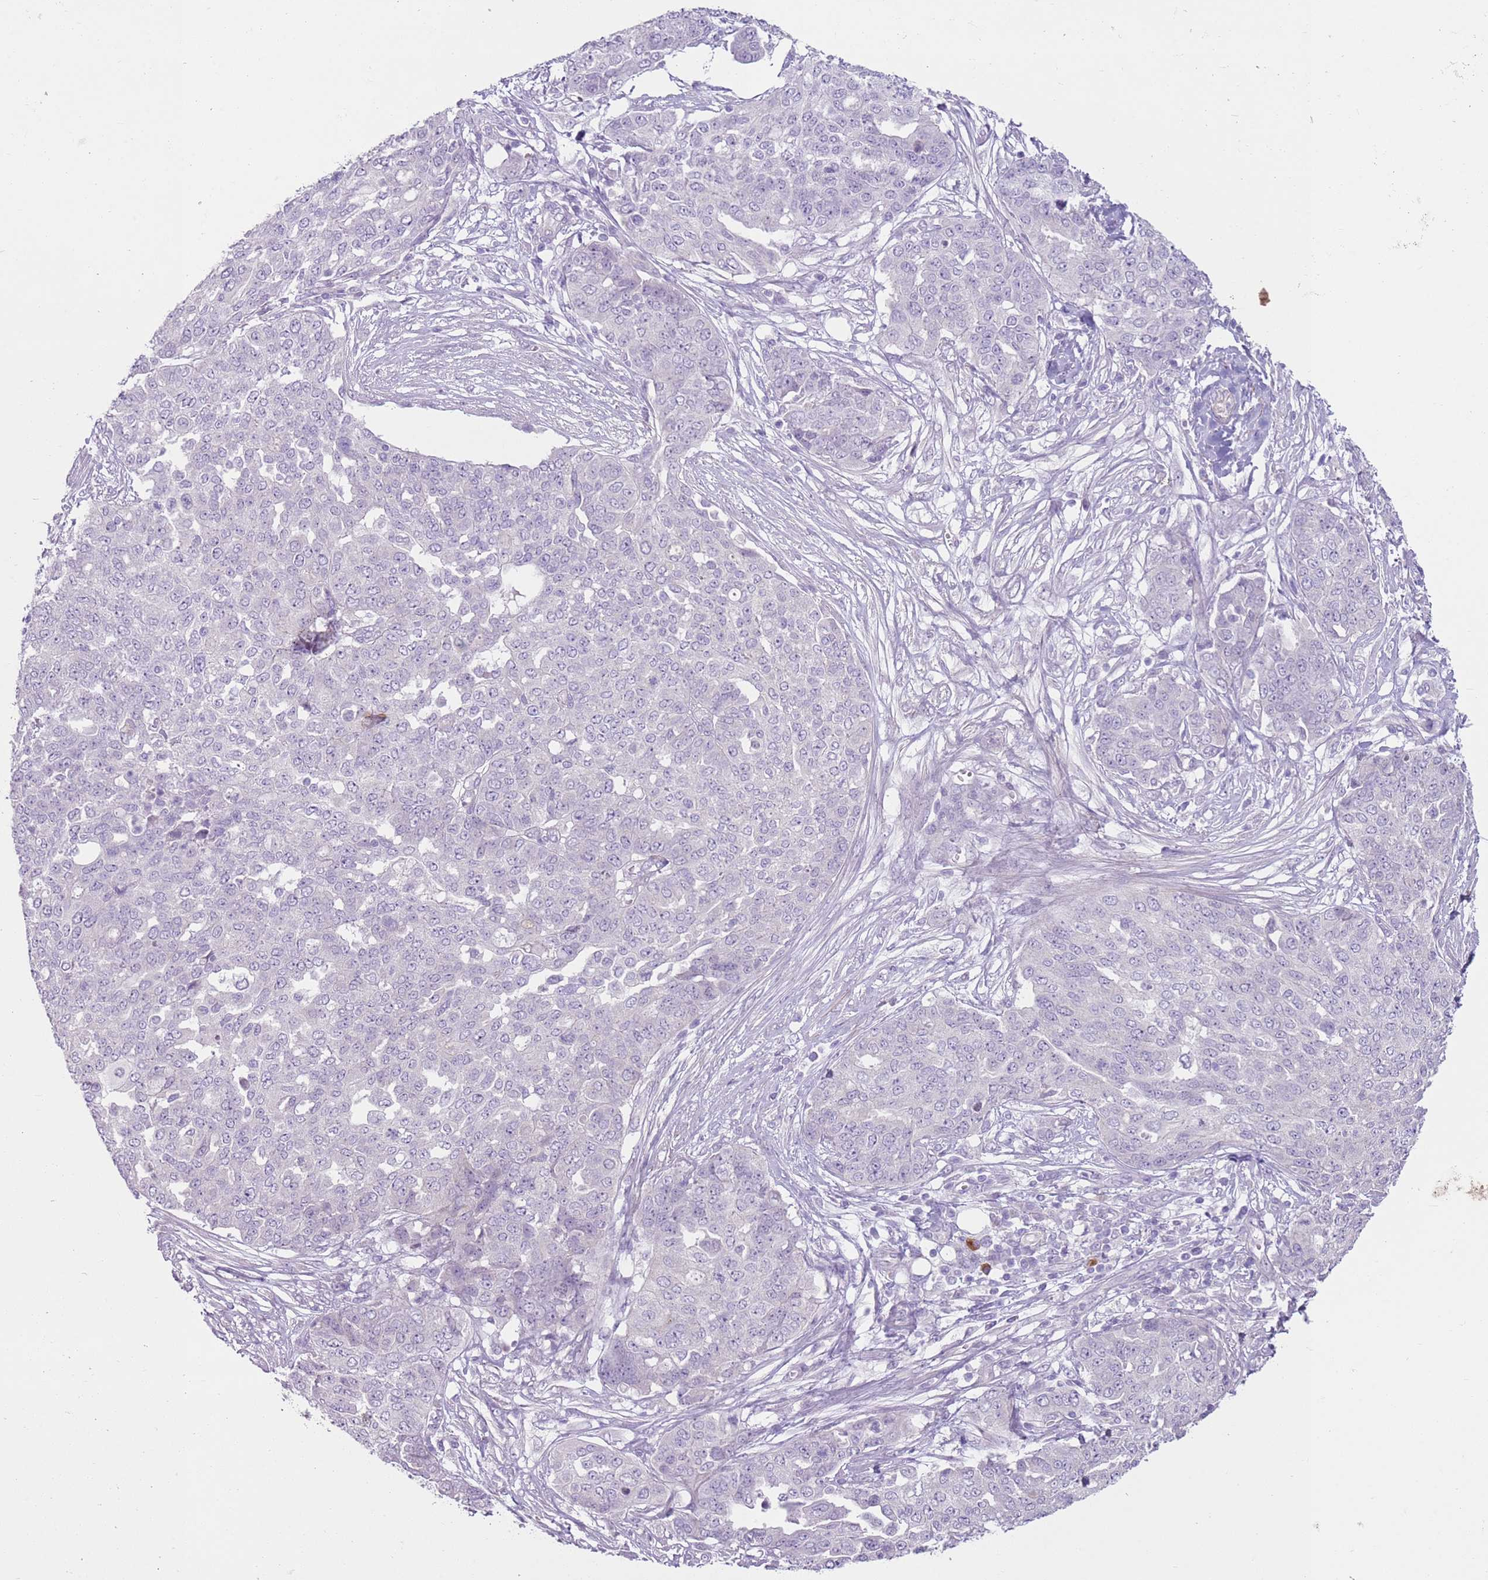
{"staining": {"intensity": "negative", "quantity": "none", "location": "none"}, "tissue": "ovarian cancer", "cell_type": "Tumor cells", "image_type": "cancer", "snomed": [{"axis": "morphology", "description": "Cystadenocarcinoma, serous, NOS"}, {"axis": "topography", "description": "Soft tissue"}, {"axis": "topography", "description": "Ovary"}], "caption": "Immunohistochemical staining of human ovarian serous cystadenocarcinoma demonstrates no significant staining in tumor cells.", "gene": "ZNF239", "patient": {"sex": "female", "age": 57}}